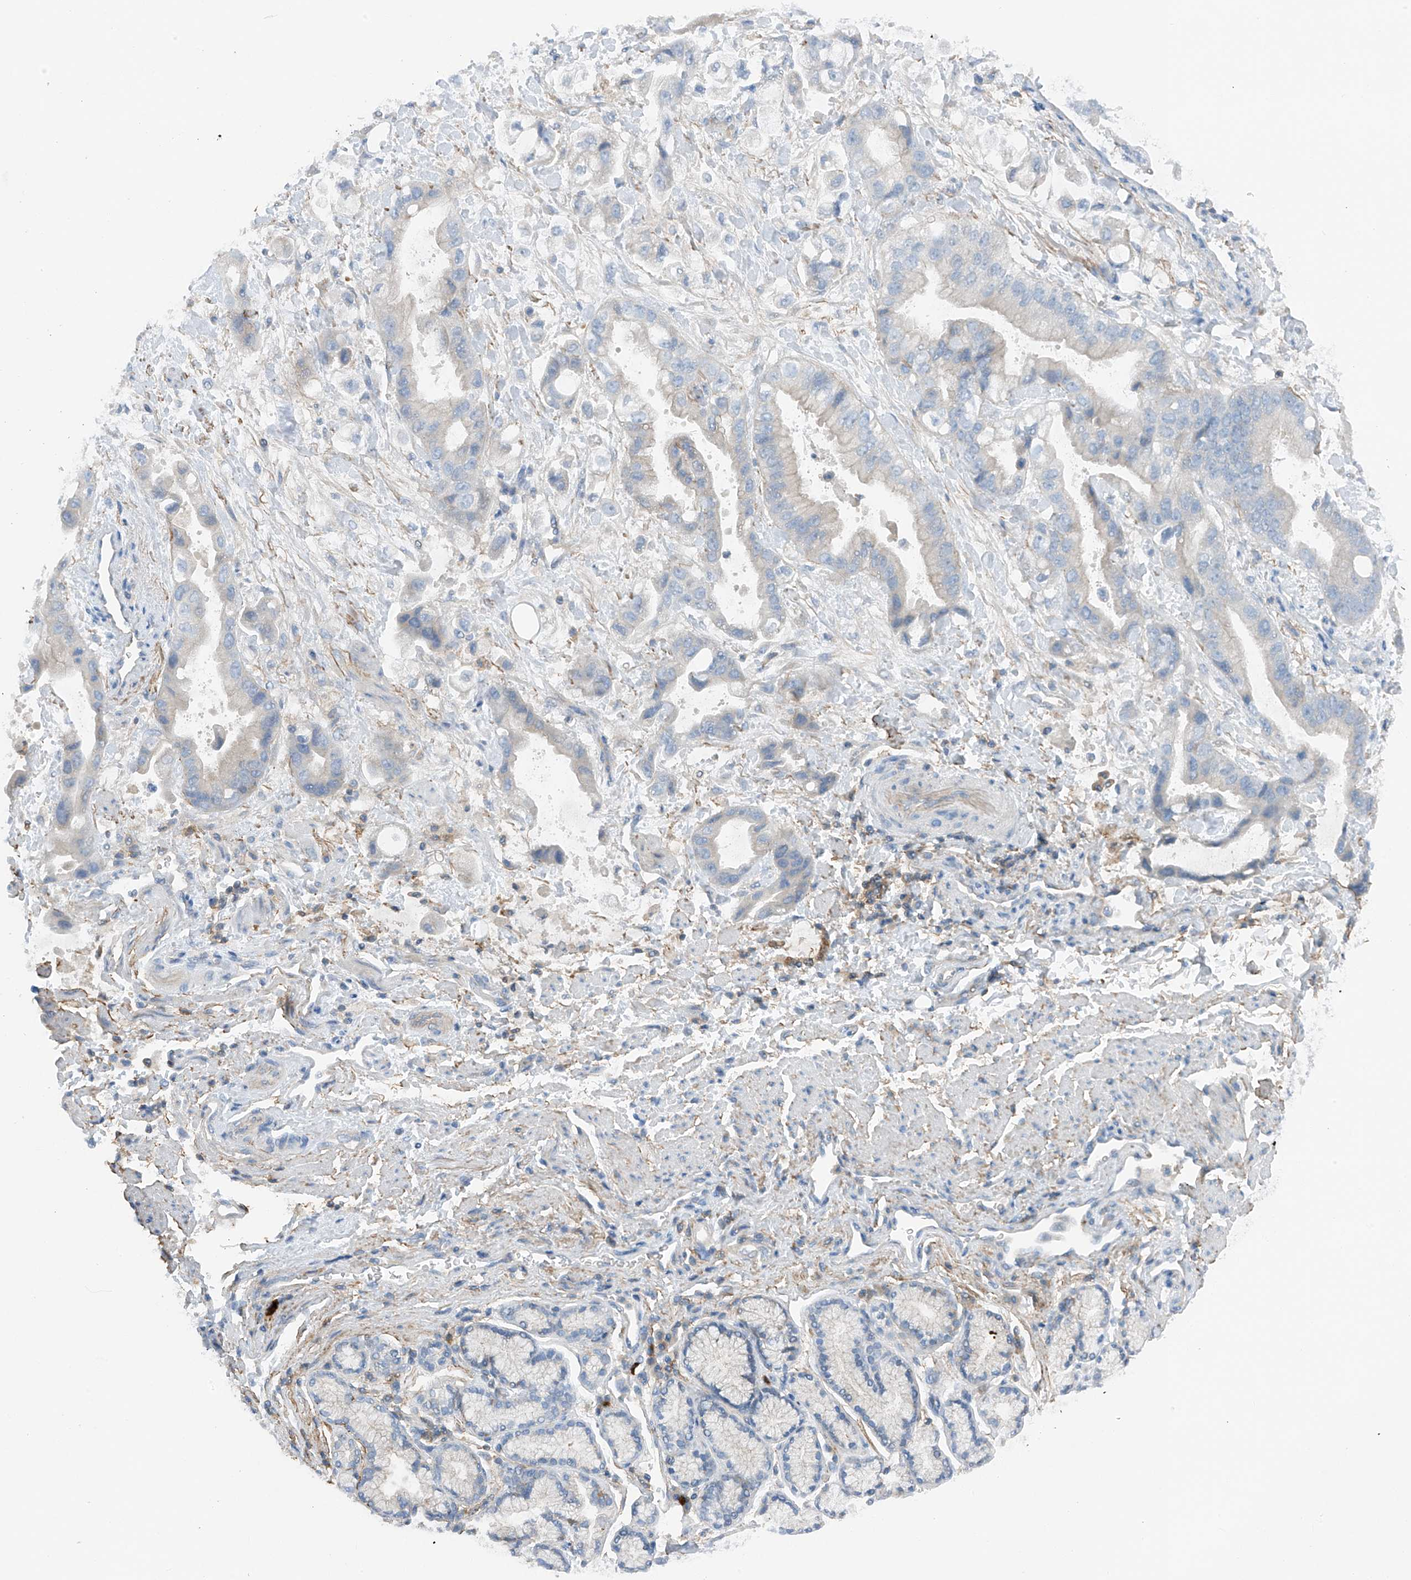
{"staining": {"intensity": "negative", "quantity": "none", "location": "none"}, "tissue": "stomach cancer", "cell_type": "Tumor cells", "image_type": "cancer", "snomed": [{"axis": "morphology", "description": "Adenocarcinoma, NOS"}, {"axis": "topography", "description": "Stomach"}], "caption": "The micrograph exhibits no staining of tumor cells in adenocarcinoma (stomach).", "gene": "NALCN", "patient": {"sex": "male", "age": 62}}